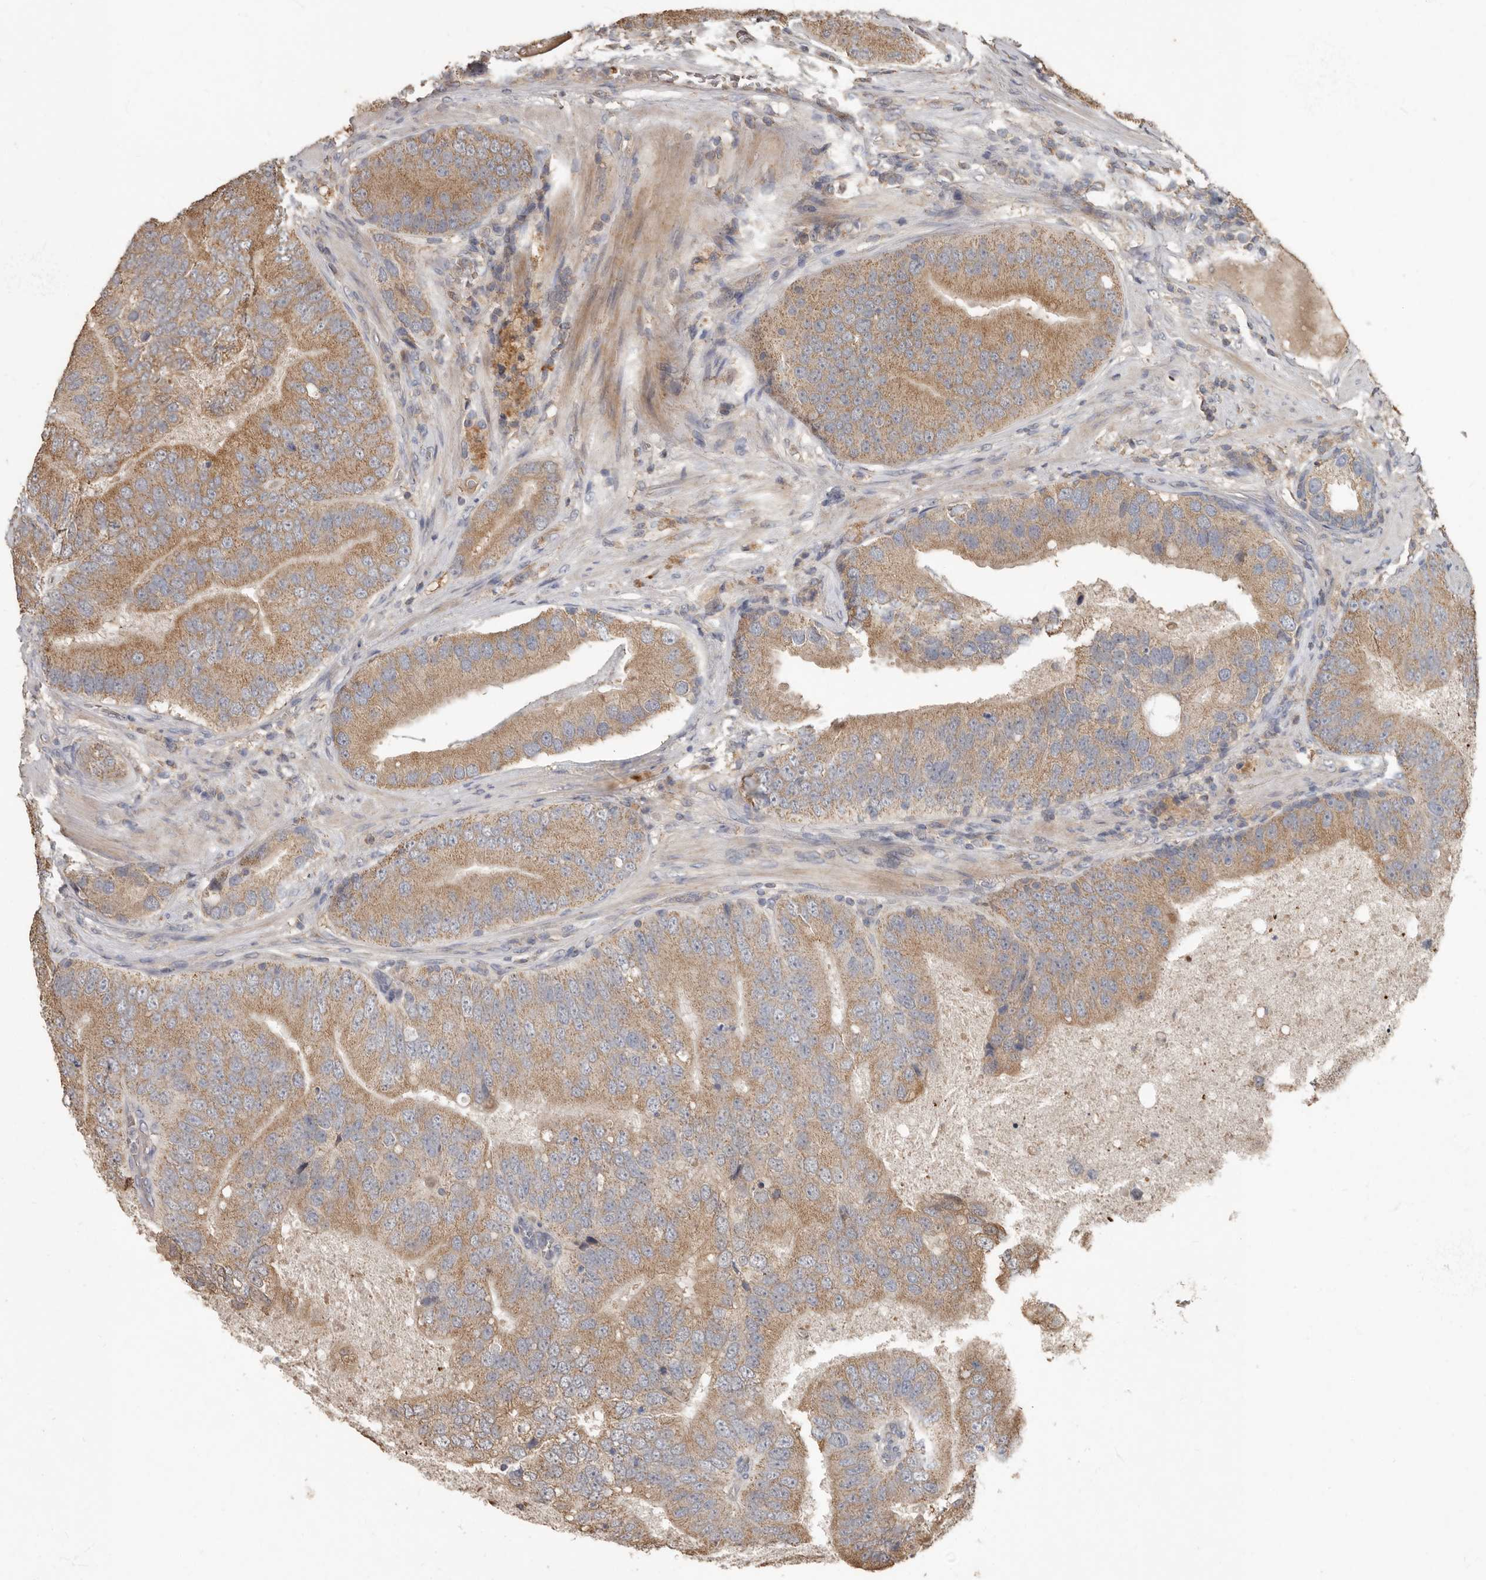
{"staining": {"intensity": "moderate", "quantity": ">75%", "location": "cytoplasmic/membranous"}, "tissue": "prostate cancer", "cell_type": "Tumor cells", "image_type": "cancer", "snomed": [{"axis": "morphology", "description": "Adenocarcinoma, High grade"}, {"axis": "topography", "description": "Prostate"}], "caption": "A micrograph showing moderate cytoplasmic/membranous positivity in approximately >75% of tumor cells in prostate cancer (adenocarcinoma (high-grade)), as visualized by brown immunohistochemical staining.", "gene": "KIF26B", "patient": {"sex": "male", "age": 70}}